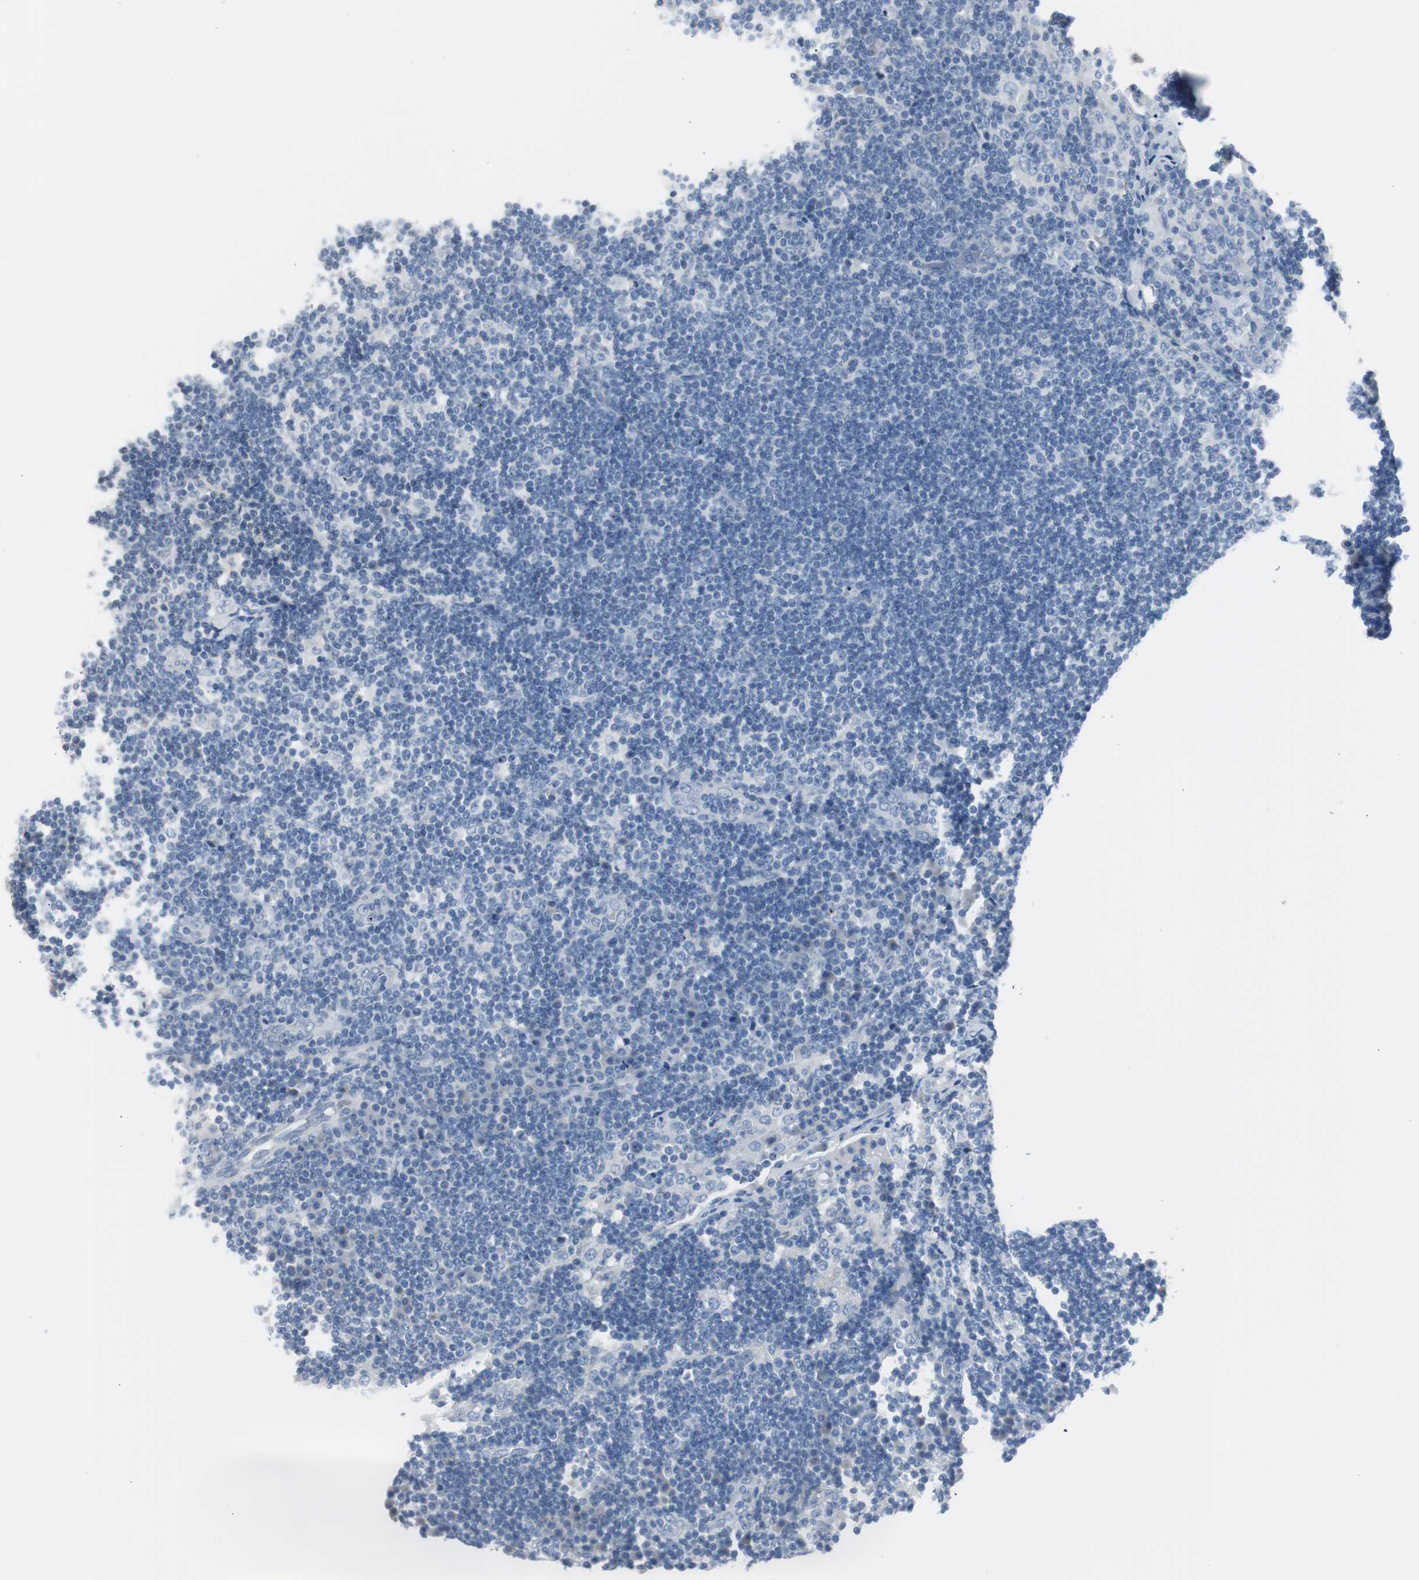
{"staining": {"intensity": "negative", "quantity": "none", "location": "none"}, "tissue": "lymph node", "cell_type": "Germinal center cells", "image_type": "normal", "snomed": [{"axis": "morphology", "description": "Normal tissue, NOS"}, {"axis": "morphology", "description": "Squamous cell carcinoma, metastatic, NOS"}, {"axis": "topography", "description": "Lymph node"}], "caption": "Normal lymph node was stained to show a protein in brown. There is no significant positivity in germinal center cells. (Brightfield microscopy of DAB immunohistochemistry (IHC) at high magnification).", "gene": "S100A7A", "patient": {"sex": "female", "age": 53}}